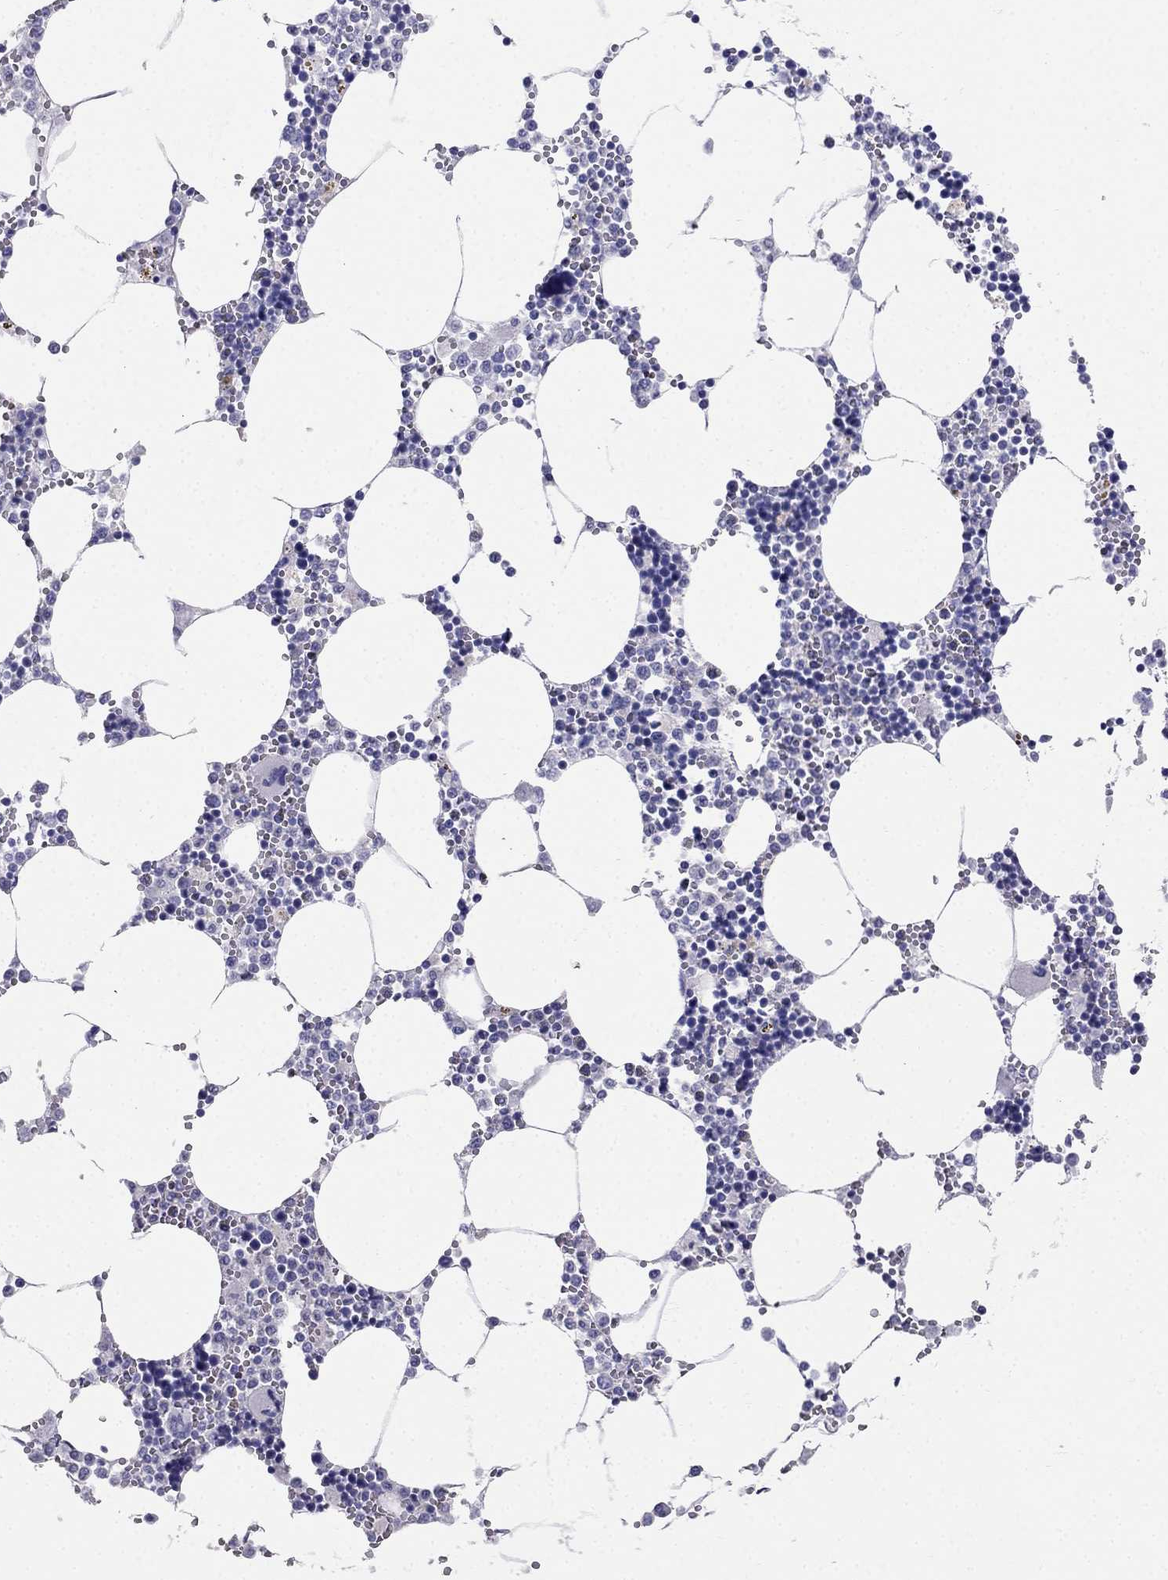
{"staining": {"intensity": "negative", "quantity": "none", "location": "none"}, "tissue": "bone marrow", "cell_type": "Hematopoietic cells", "image_type": "normal", "snomed": [{"axis": "morphology", "description": "Normal tissue, NOS"}, {"axis": "topography", "description": "Bone marrow"}], "caption": "The micrograph reveals no staining of hematopoietic cells in normal bone marrow.", "gene": "RFLNA", "patient": {"sex": "male", "age": 54}}